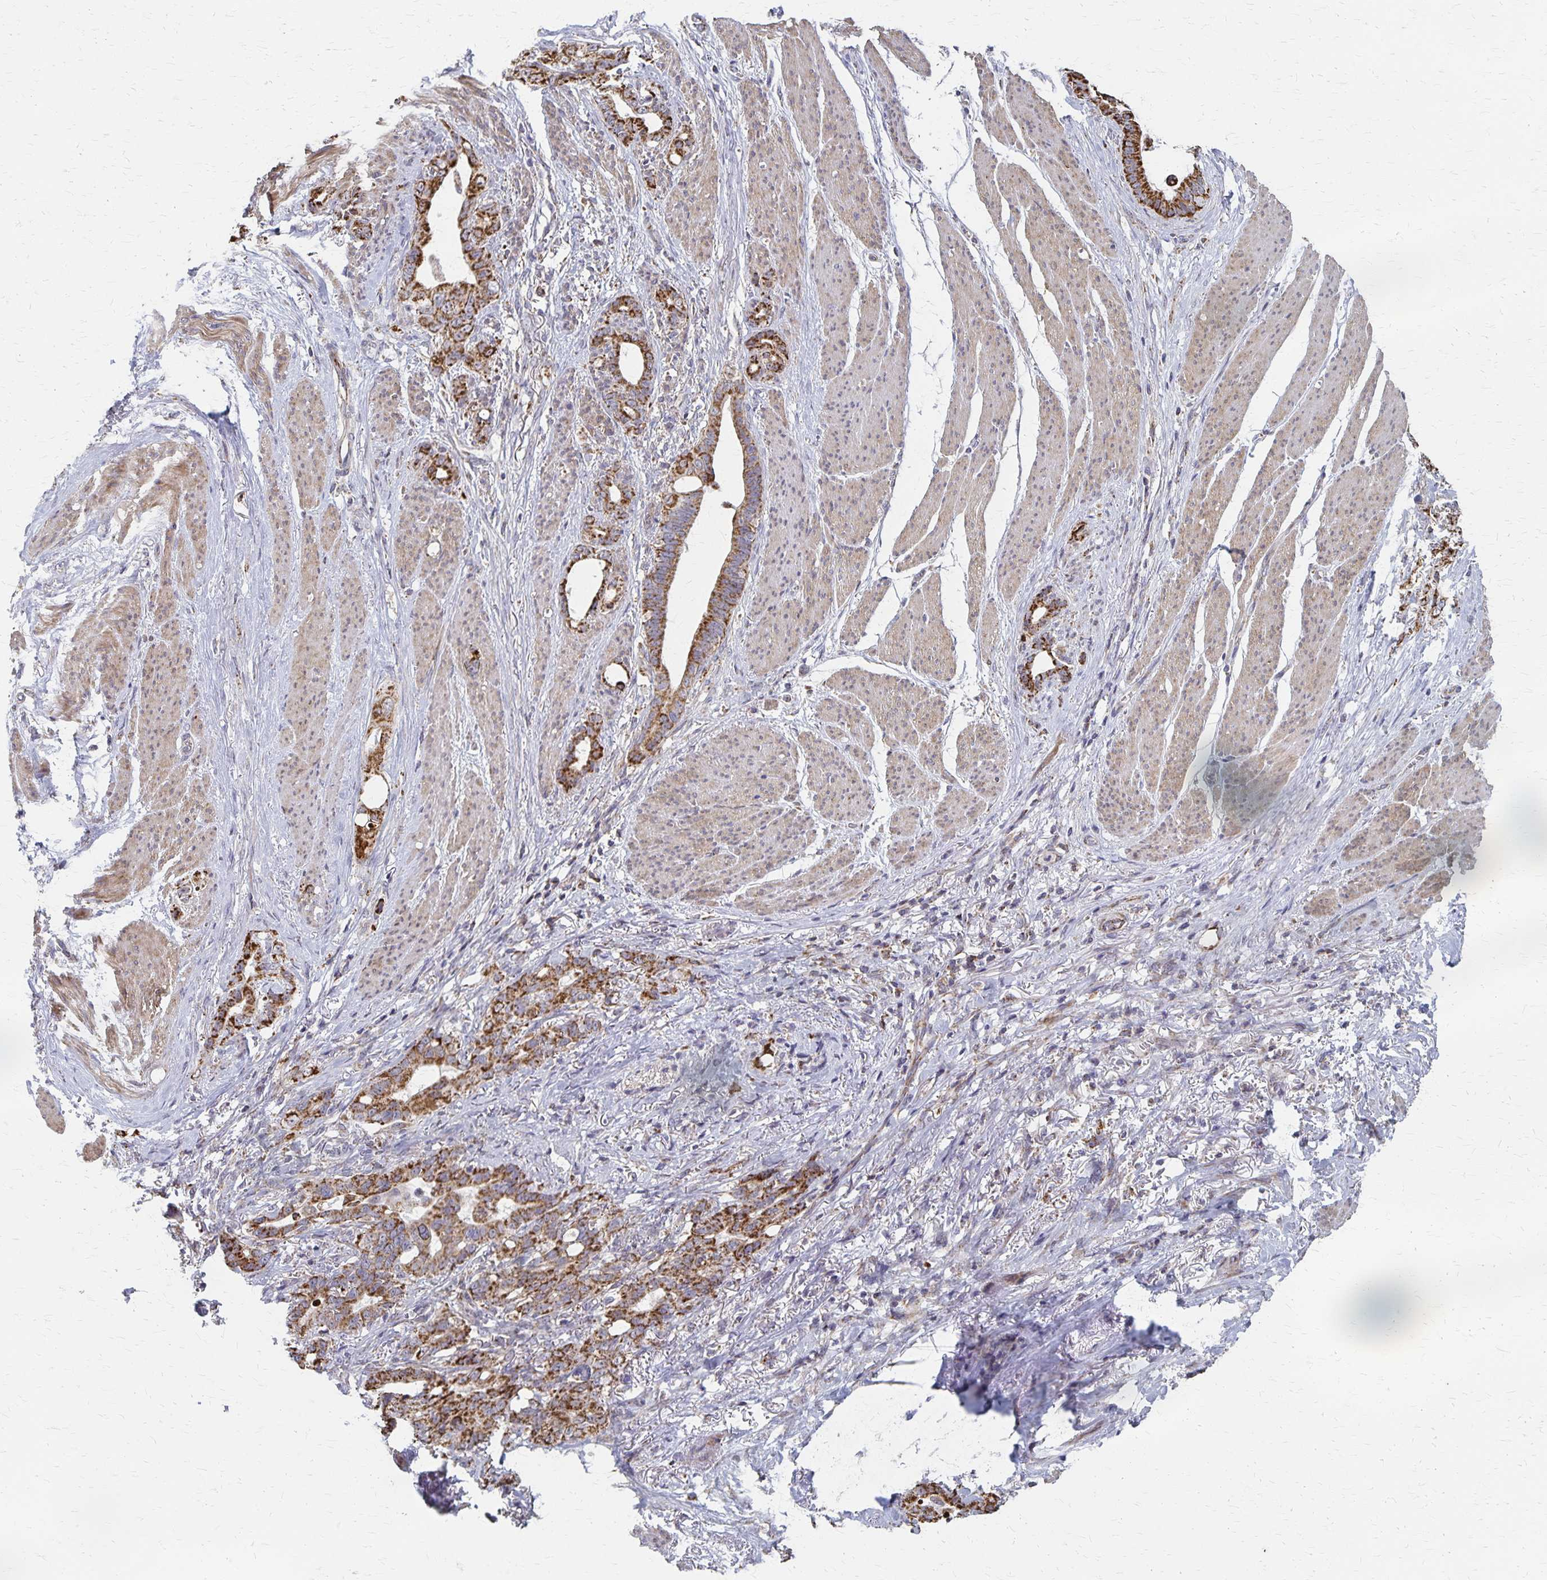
{"staining": {"intensity": "strong", "quantity": ">75%", "location": "cytoplasmic/membranous"}, "tissue": "stomach cancer", "cell_type": "Tumor cells", "image_type": "cancer", "snomed": [{"axis": "morphology", "description": "Normal tissue, NOS"}, {"axis": "morphology", "description": "Adenocarcinoma, NOS"}, {"axis": "topography", "description": "Esophagus"}, {"axis": "topography", "description": "Stomach, upper"}], "caption": "Protein staining exhibits strong cytoplasmic/membranous staining in about >75% of tumor cells in stomach cancer (adenocarcinoma). (DAB = brown stain, brightfield microscopy at high magnification).", "gene": "DYRK4", "patient": {"sex": "male", "age": 62}}